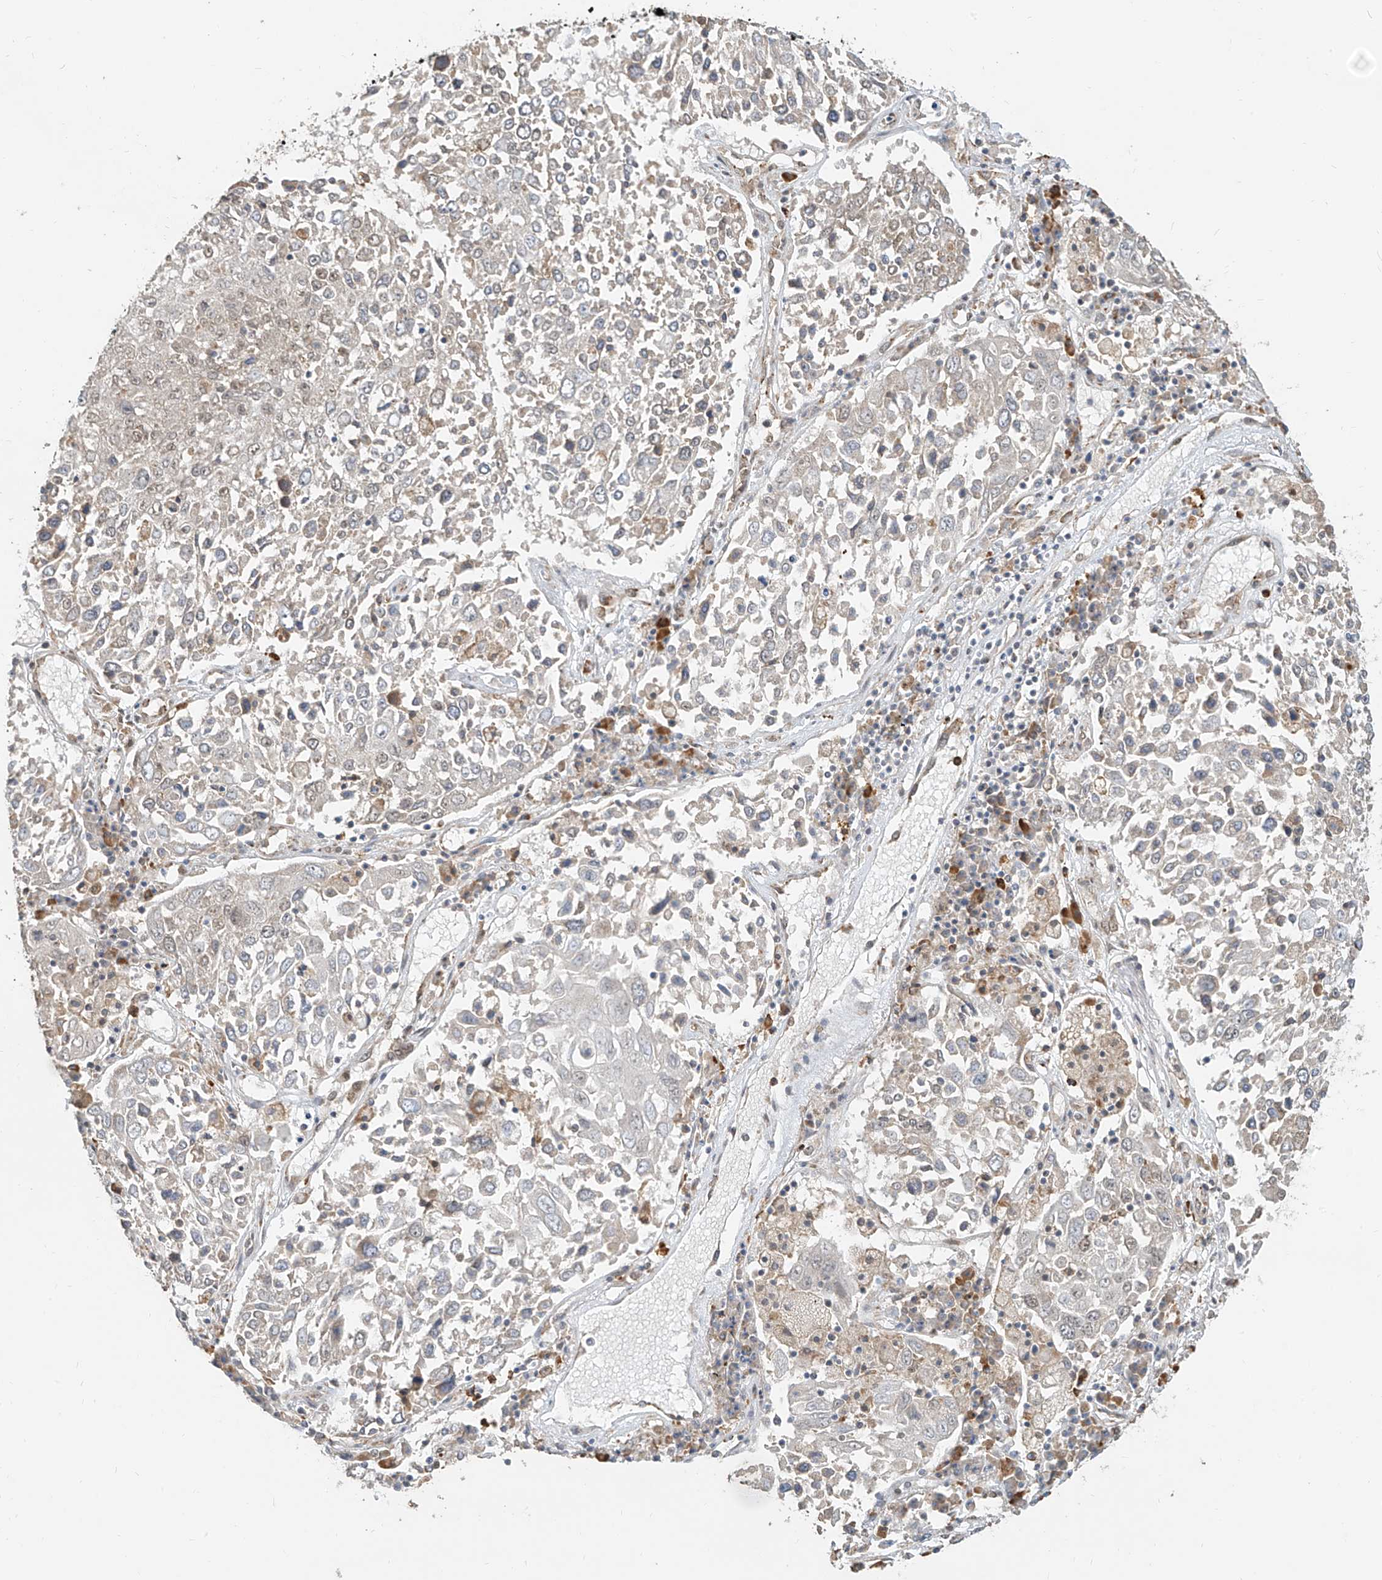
{"staining": {"intensity": "negative", "quantity": "none", "location": "none"}, "tissue": "lung cancer", "cell_type": "Tumor cells", "image_type": "cancer", "snomed": [{"axis": "morphology", "description": "Squamous cell carcinoma, NOS"}, {"axis": "topography", "description": "Lung"}], "caption": "Immunohistochemistry of lung squamous cell carcinoma exhibits no expression in tumor cells.", "gene": "ZMYM2", "patient": {"sex": "male", "age": 65}}